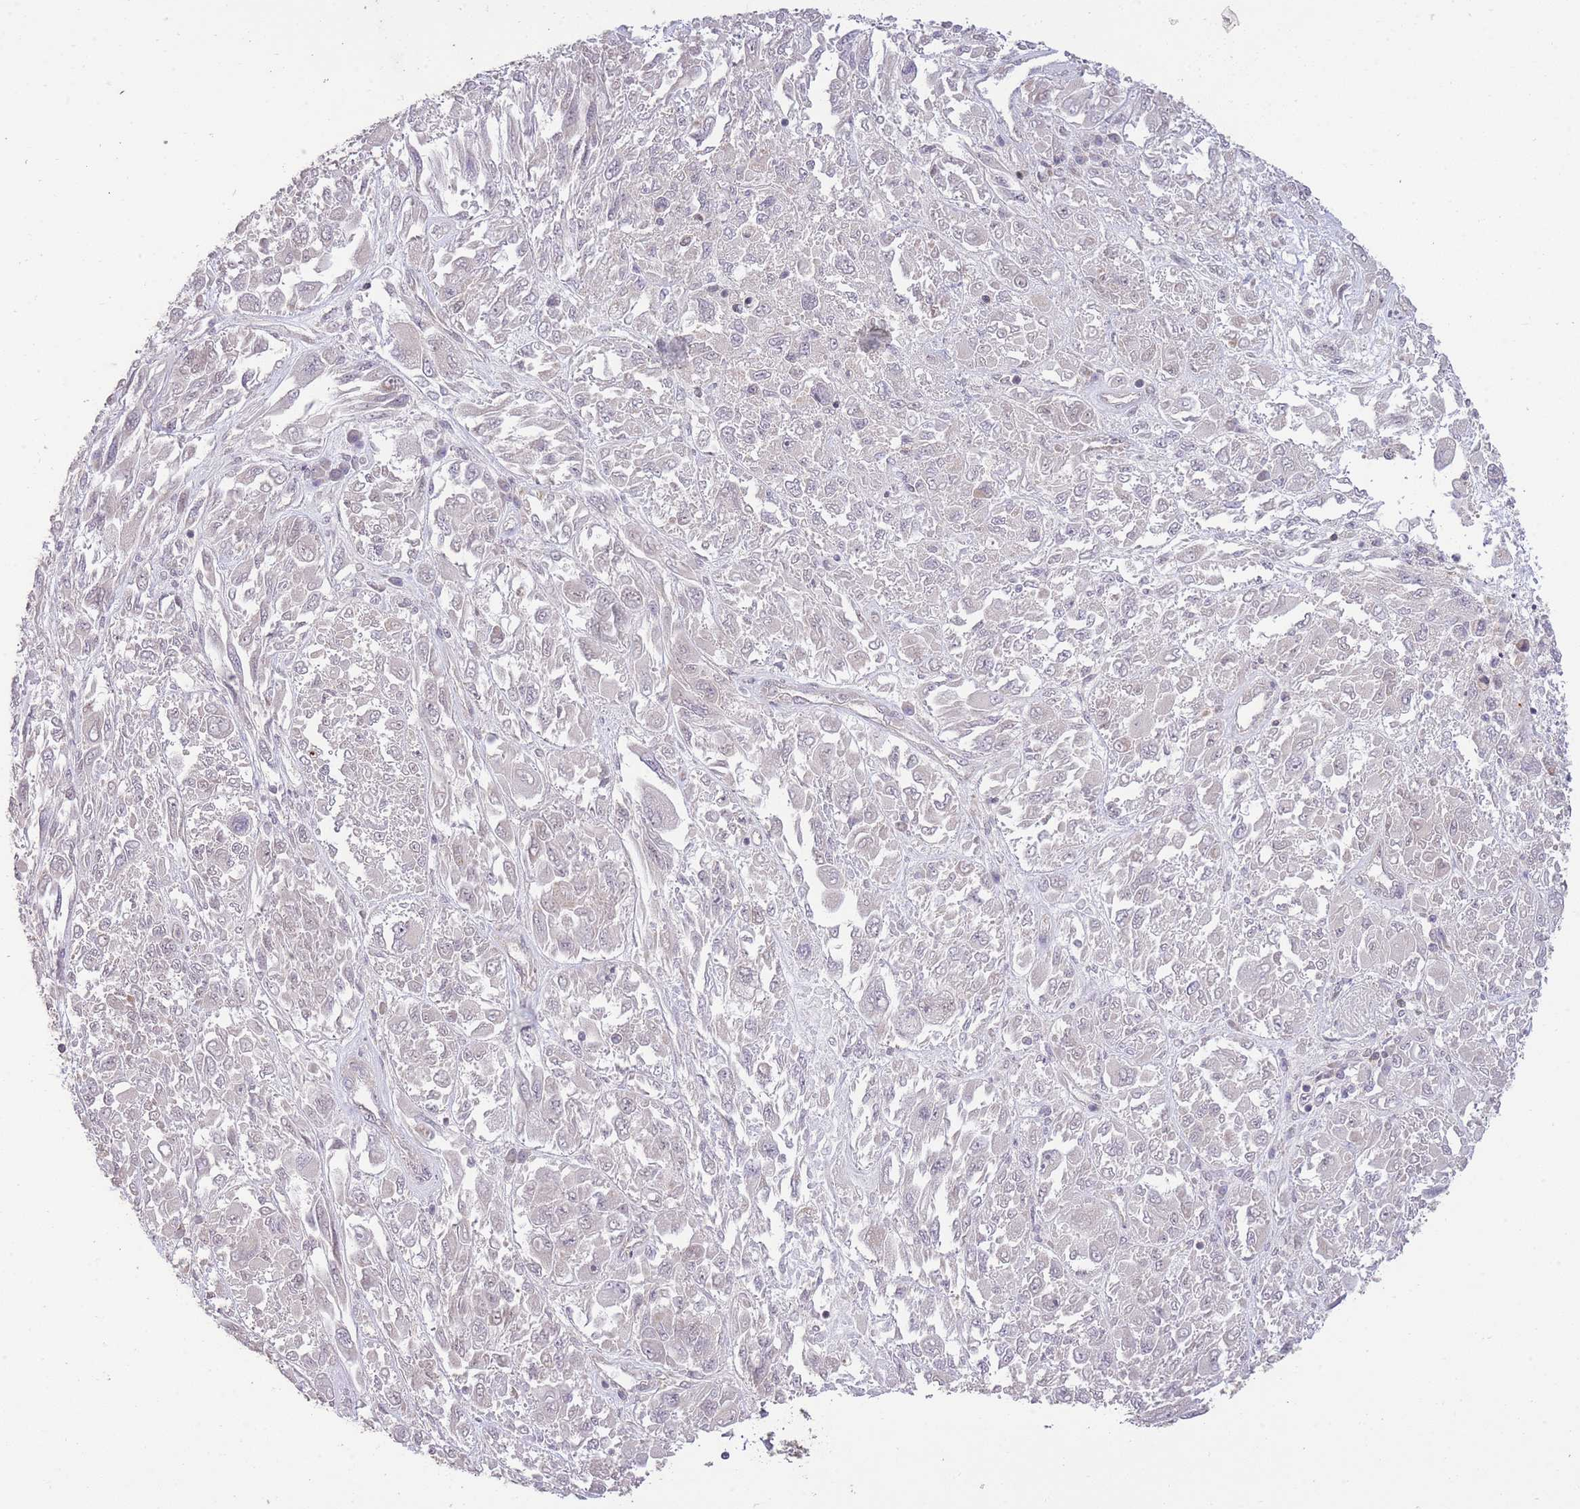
{"staining": {"intensity": "negative", "quantity": "none", "location": "none"}, "tissue": "melanoma", "cell_type": "Tumor cells", "image_type": "cancer", "snomed": [{"axis": "morphology", "description": "Malignant melanoma, NOS"}, {"axis": "topography", "description": "Skin"}], "caption": "IHC photomicrograph of human melanoma stained for a protein (brown), which reveals no staining in tumor cells.", "gene": "ELOA2", "patient": {"sex": "female", "age": 91}}